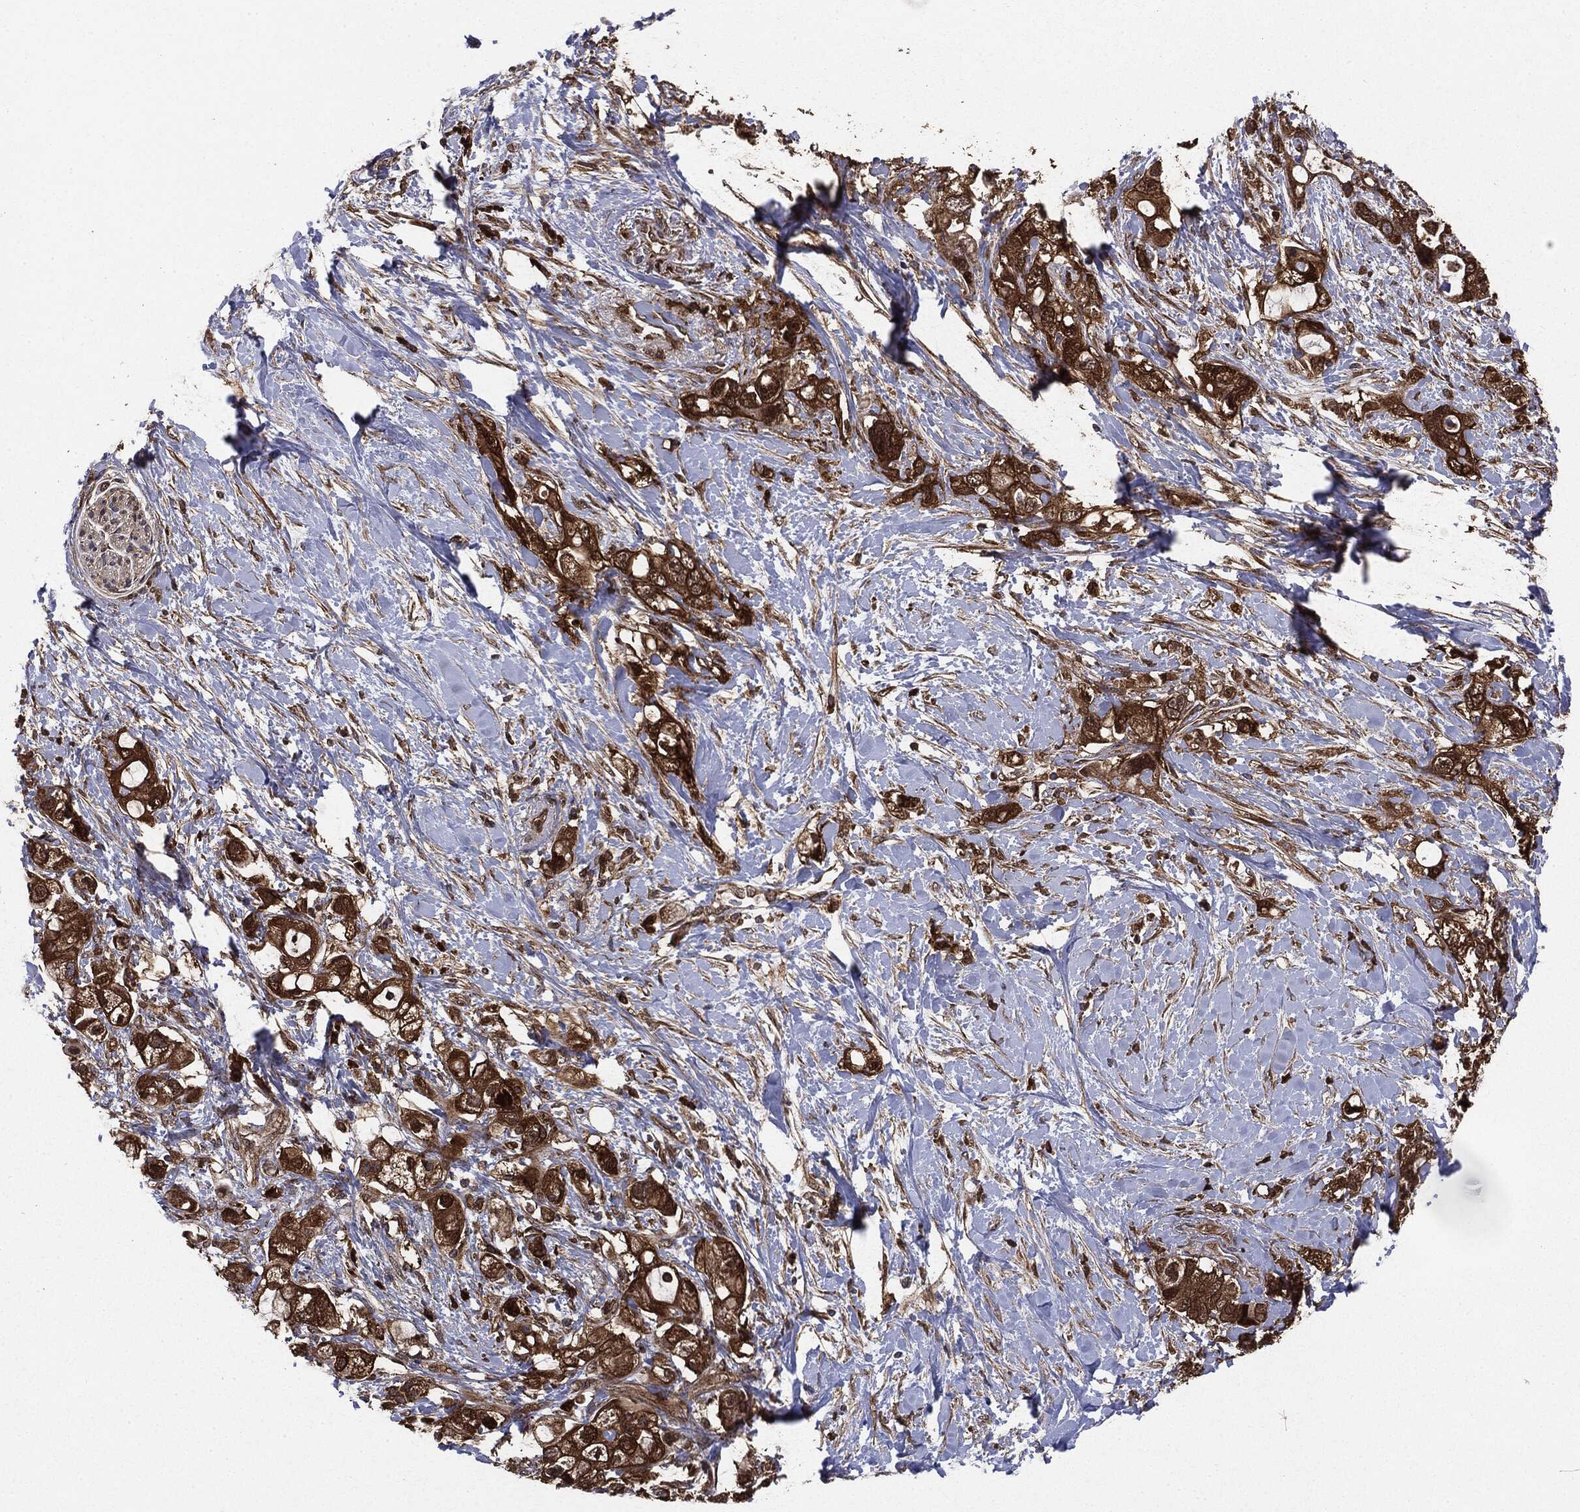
{"staining": {"intensity": "strong", "quantity": ">75%", "location": "cytoplasmic/membranous"}, "tissue": "pancreatic cancer", "cell_type": "Tumor cells", "image_type": "cancer", "snomed": [{"axis": "morphology", "description": "Adenocarcinoma, NOS"}, {"axis": "topography", "description": "Pancreas"}], "caption": "About >75% of tumor cells in pancreatic adenocarcinoma show strong cytoplasmic/membranous protein staining as visualized by brown immunohistochemical staining.", "gene": "NME1", "patient": {"sex": "female", "age": 56}}